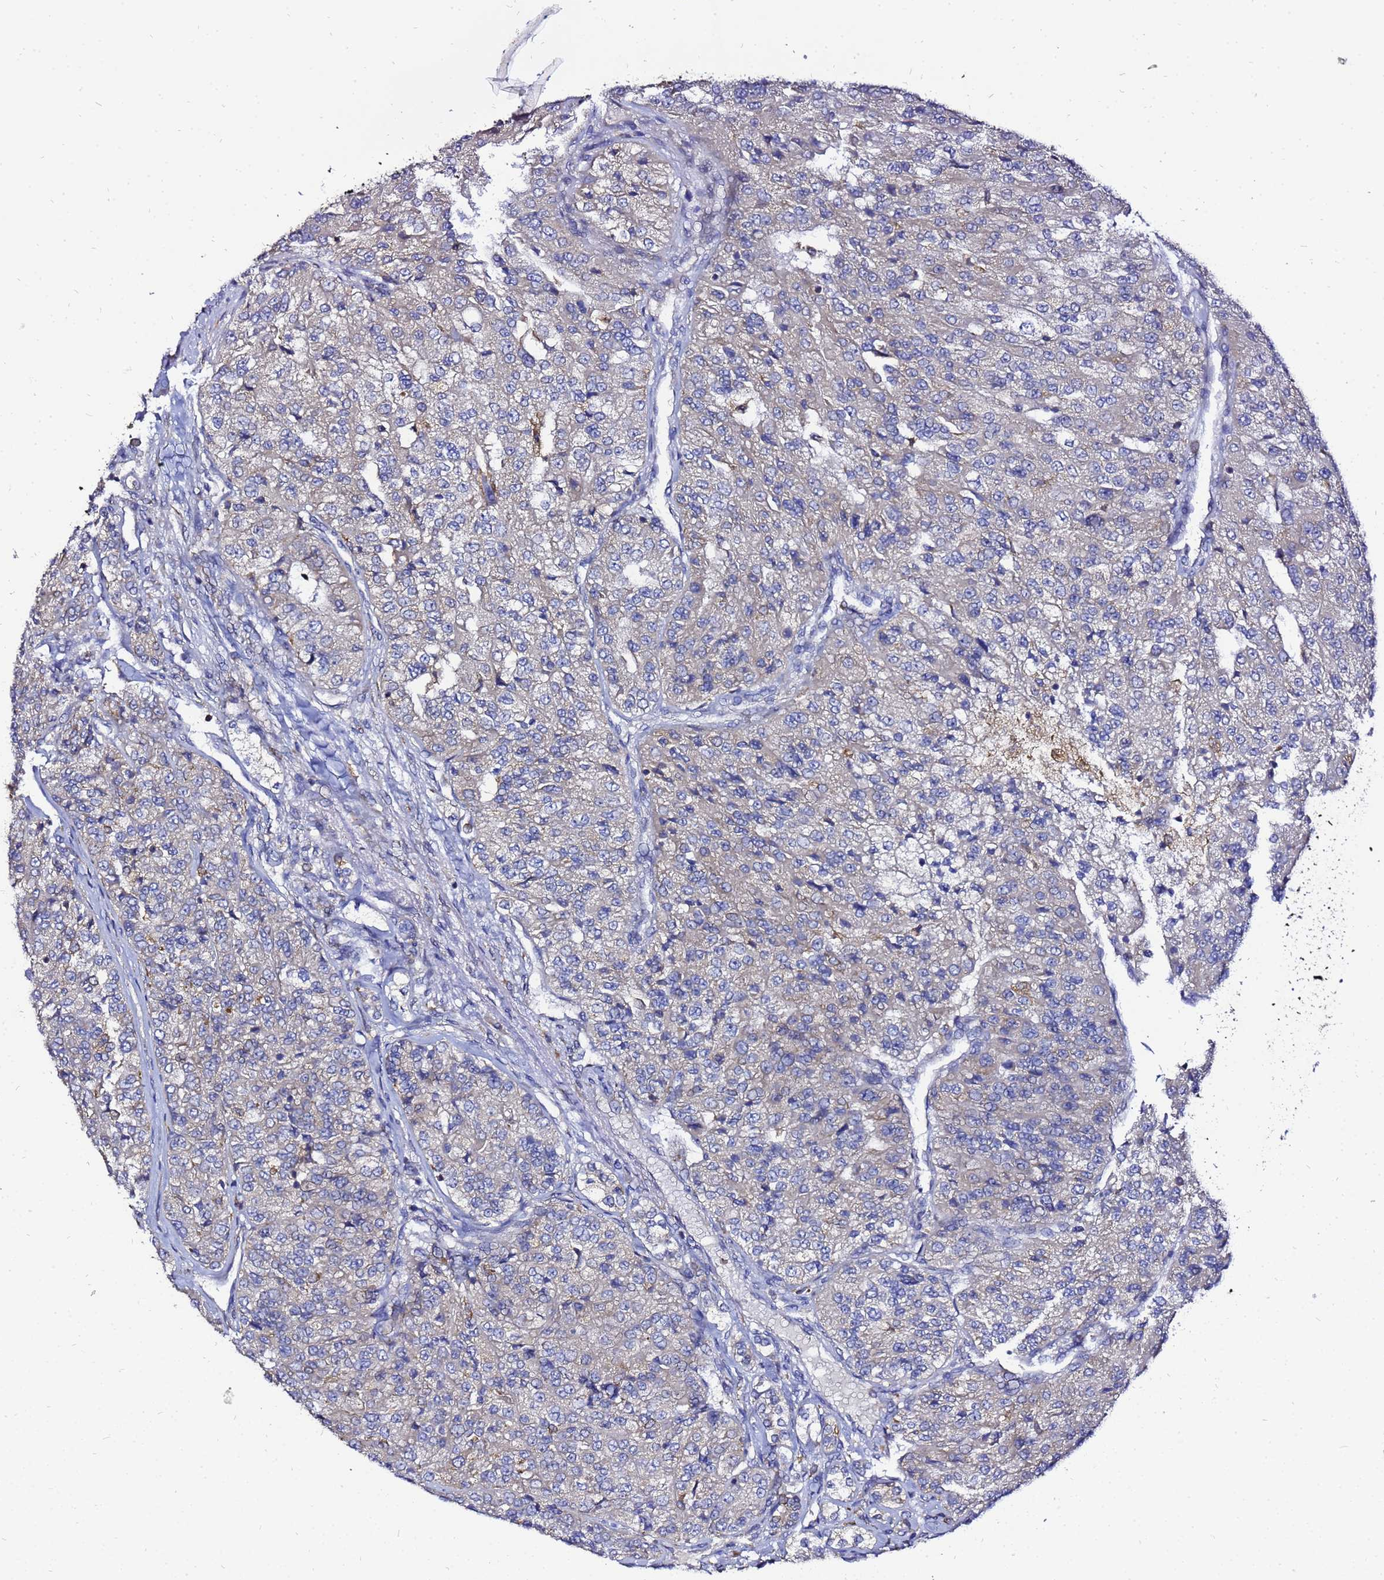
{"staining": {"intensity": "weak", "quantity": "<25%", "location": "cytoplasmic/membranous"}, "tissue": "renal cancer", "cell_type": "Tumor cells", "image_type": "cancer", "snomed": [{"axis": "morphology", "description": "Adenocarcinoma, NOS"}, {"axis": "topography", "description": "Kidney"}], "caption": "Immunohistochemistry histopathology image of neoplastic tissue: renal adenocarcinoma stained with DAB (3,3'-diaminobenzidine) shows no significant protein positivity in tumor cells.", "gene": "ADPGK", "patient": {"sex": "female", "age": 63}}